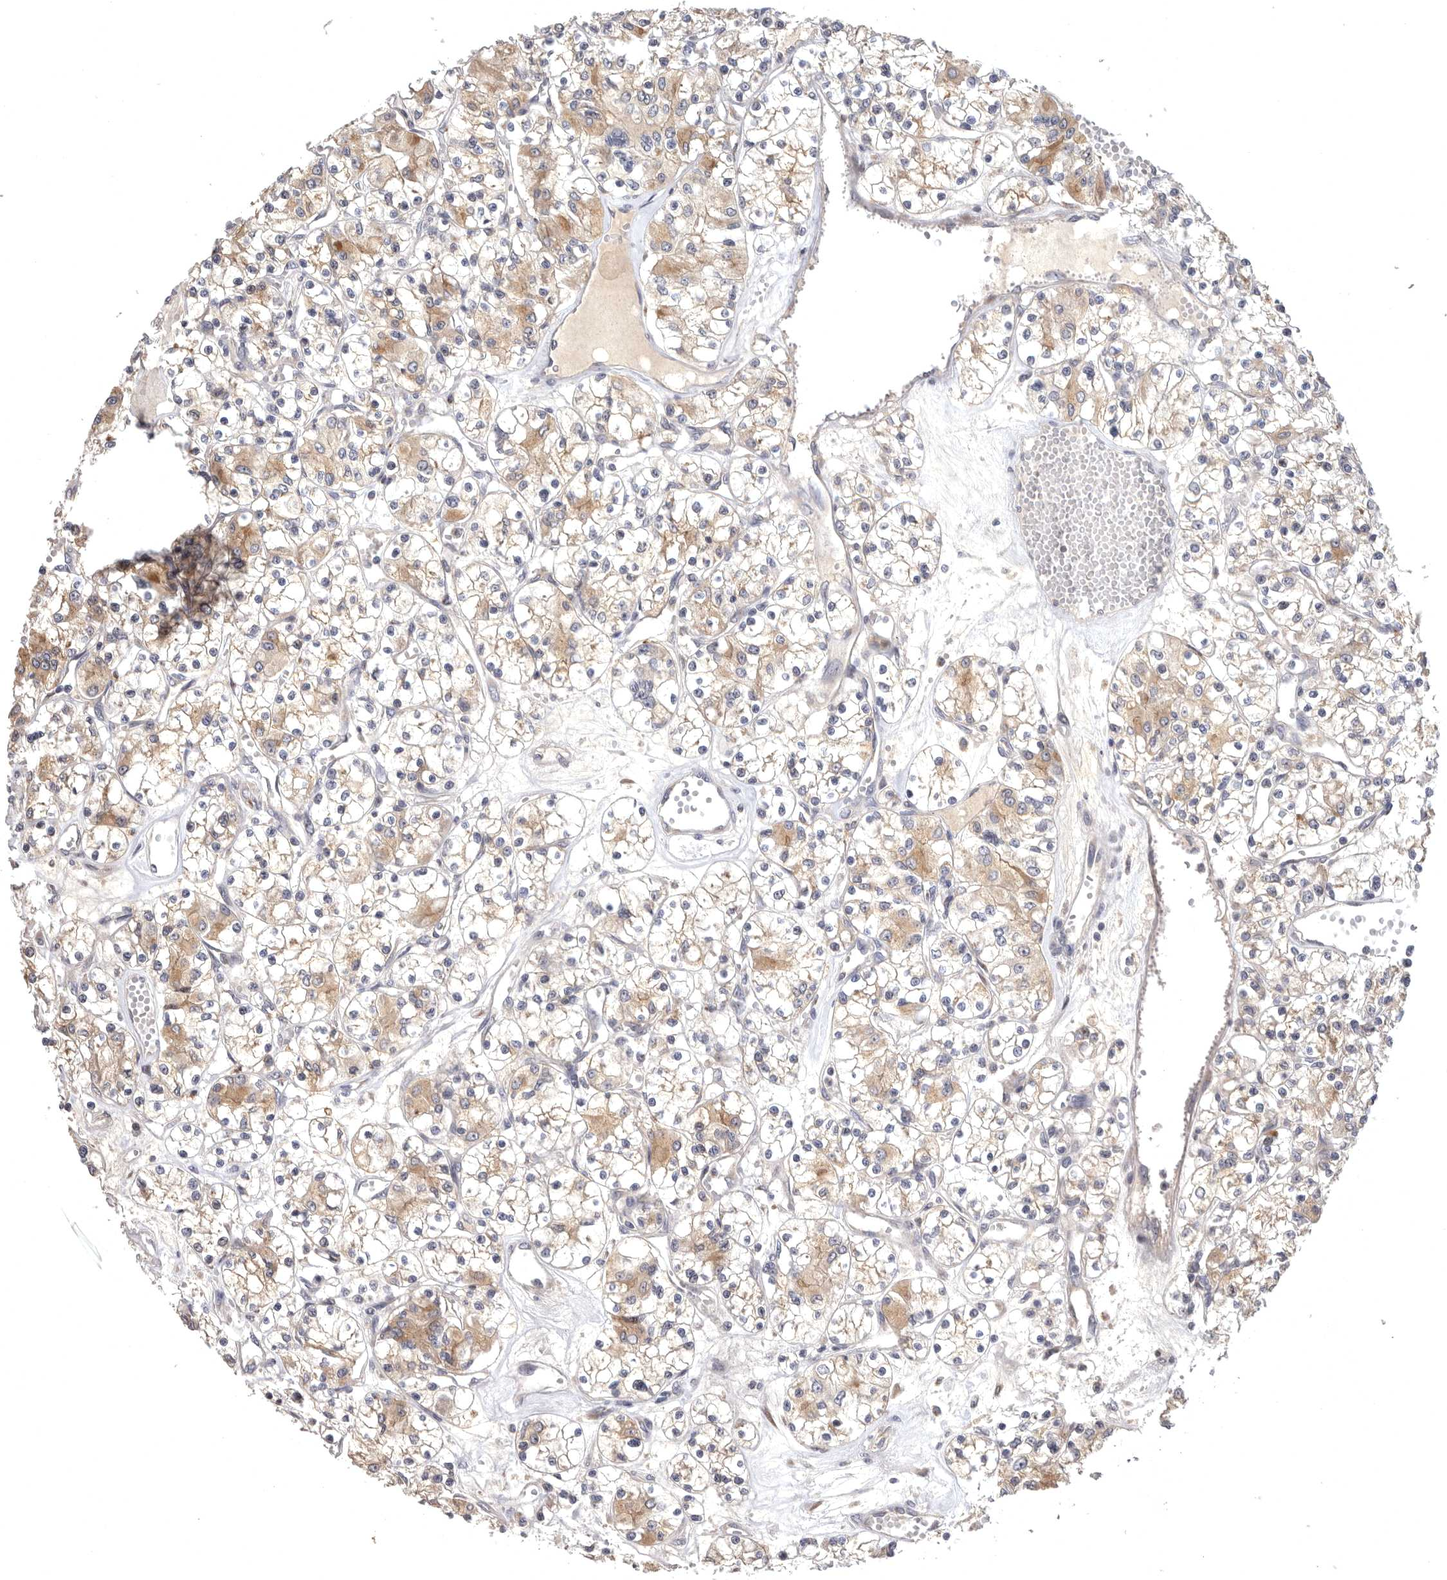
{"staining": {"intensity": "moderate", "quantity": "25%-75%", "location": "cytoplasmic/membranous"}, "tissue": "renal cancer", "cell_type": "Tumor cells", "image_type": "cancer", "snomed": [{"axis": "morphology", "description": "Adenocarcinoma, NOS"}, {"axis": "topography", "description": "Kidney"}], "caption": "Immunohistochemical staining of human adenocarcinoma (renal) reveals medium levels of moderate cytoplasmic/membranous staining in about 25%-75% of tumor cells.", "gene": "MAN2A1", "patient": {"sex": "female", "age": 59}}